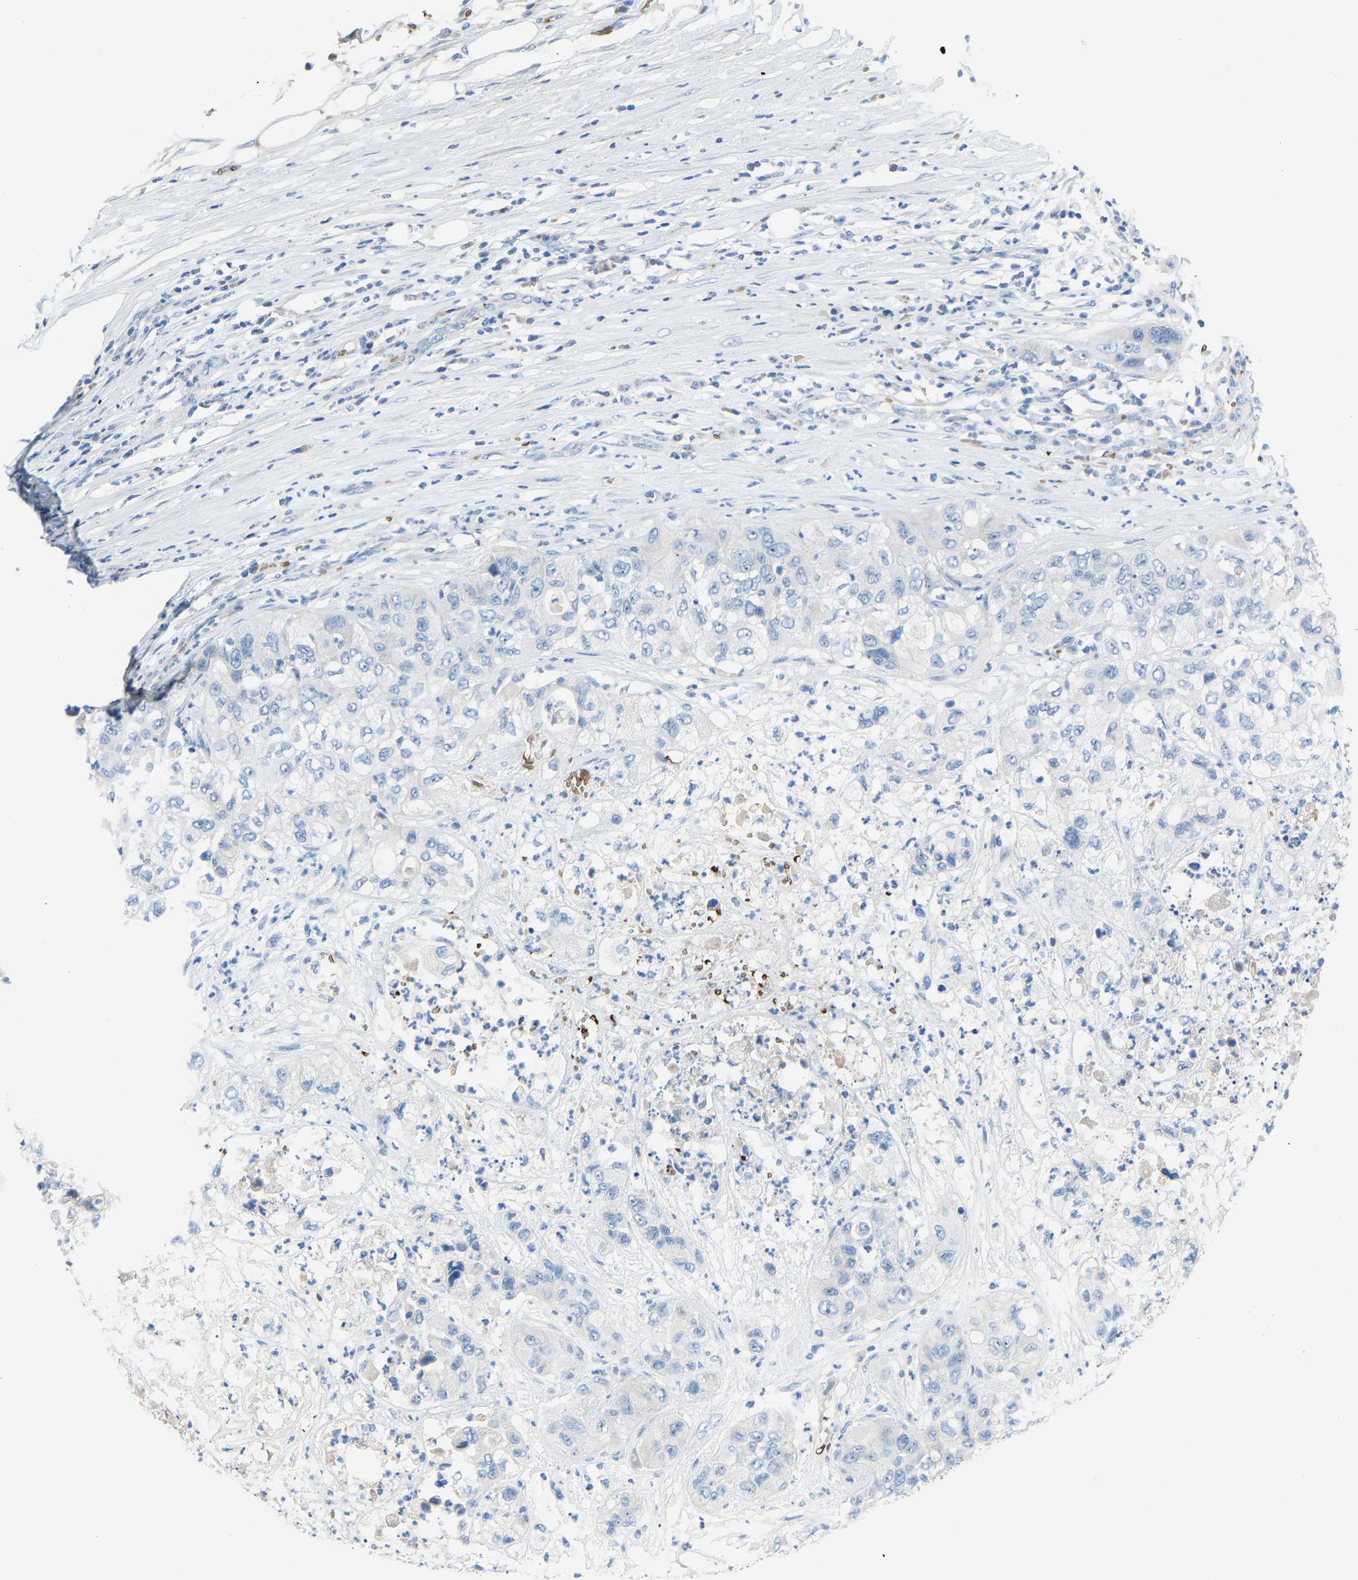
{"staining": {"intensity": "negative", "quantity": "none", "location": "none"}, "tissue": "pancreatic cancer", "cell_type": "Tumor cells", "image_type": "cancer", "snomed": [{"axis": "morphology", "description": "Adenocarcinoma, NOS"}, {"axis": "topography", "description": "Pancreas"}], "caption": "IHC micrograph of neoplastic tissue: human pancreatic cancer (adenocarcinoma) stained with DAB (3,3'-diaminobenzidine) reveals no significant protein expression in tumor cells. (IHC, brightfield microscopy, high magnification).", "gene": "PIGS", "patient": {"sex": "female", "age": 78}}